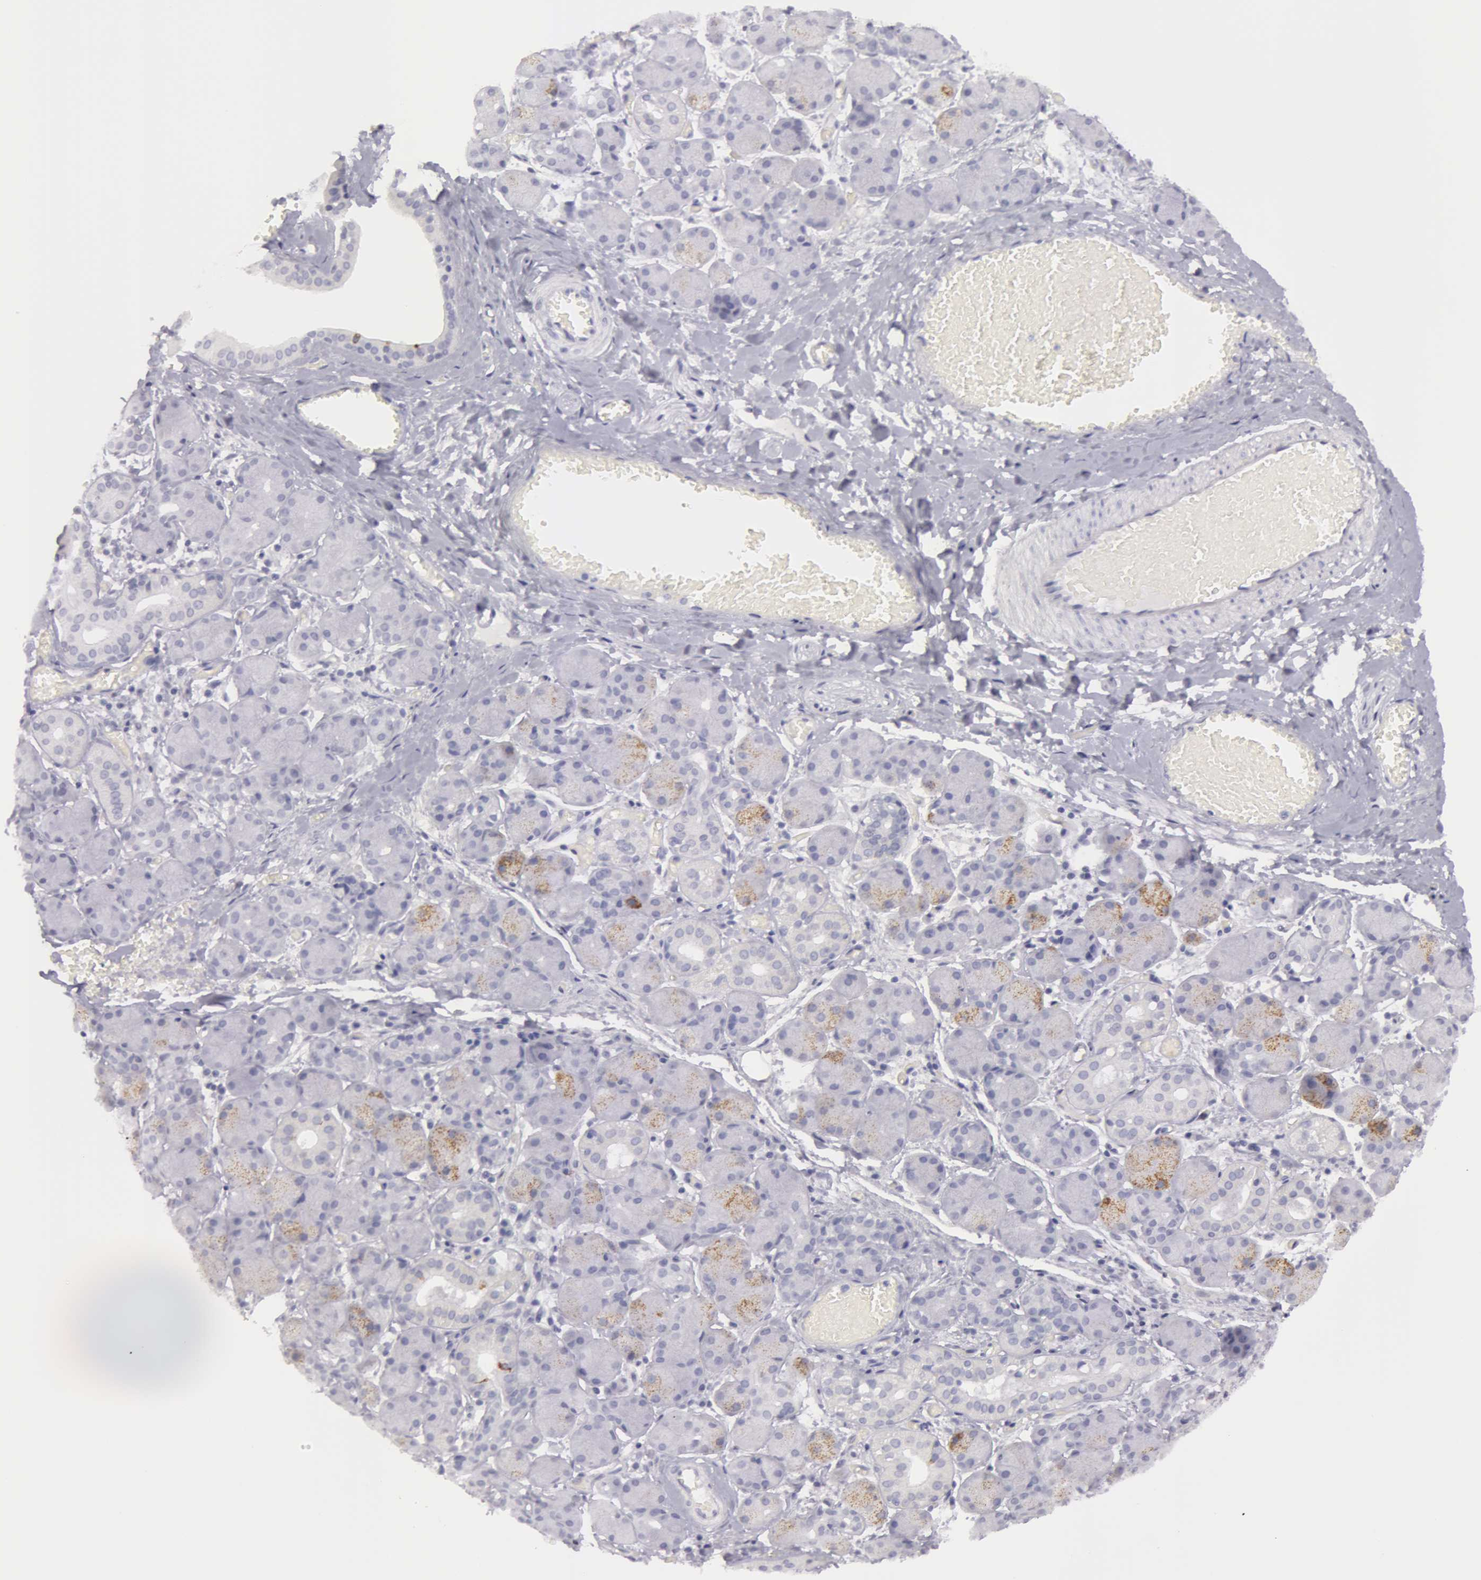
{"staining": {"intensity": "weak", "quantity": "<25%", "location": "cytoplasmic/membranous"}, "tissue": "salivary gland", "cell_type": "Glandular cells", "image_type": "normal", "snomed": [{"axis": "morphology", "description": "Normal tissue, NOS"}, {"axis": "topography", "description": "Salivary gland"}], "caption": "DAB immunohistochemical staining of benign salivary gland exhibits no significant expression in glandular cells.", "gene": "AMACR", "patient": {"sex": "female", "age": 24}}